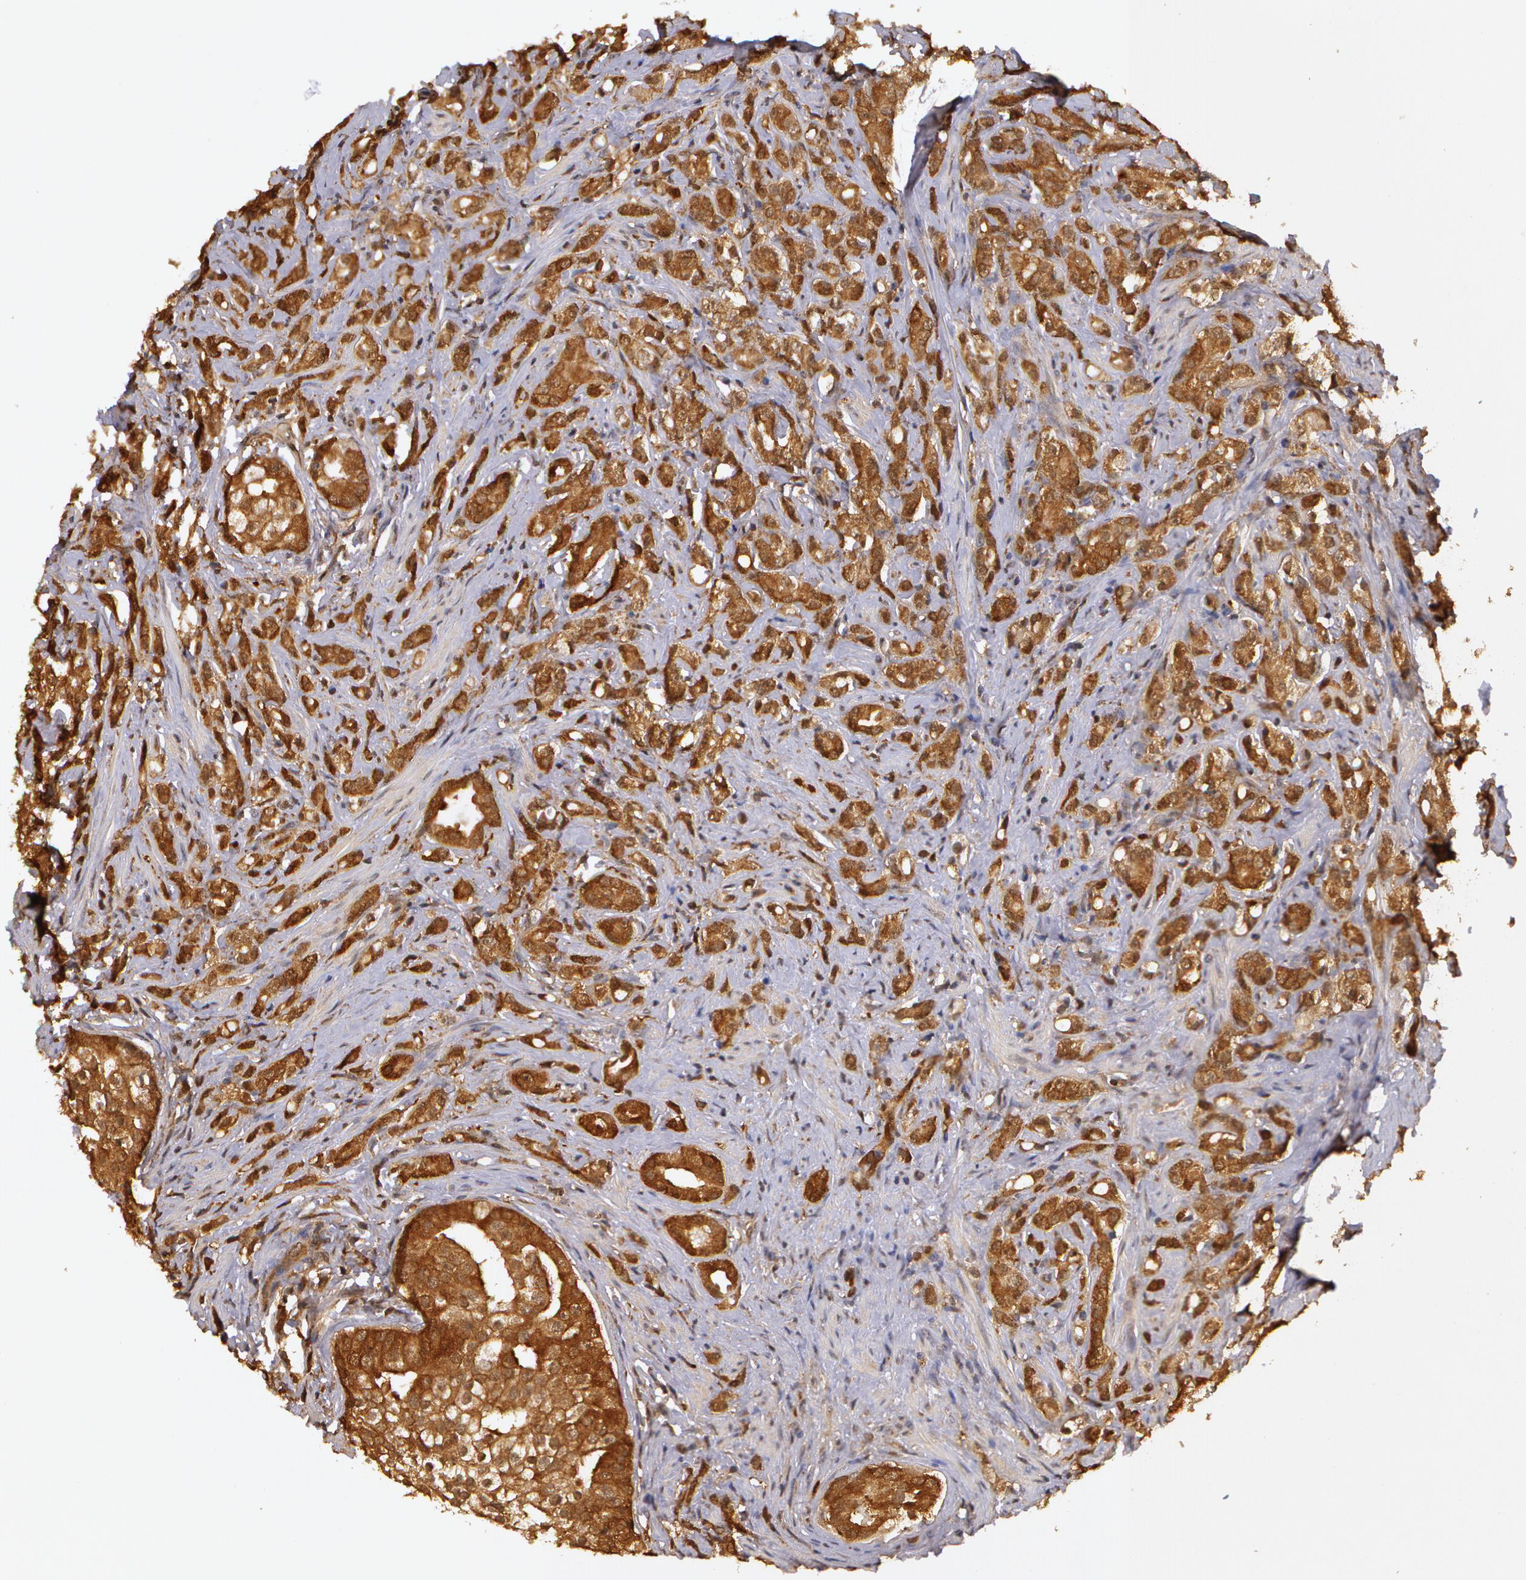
{"staining": {"intensity": "moderate", "quantity": ">75%", "location": "cytoplasmic/membranous"}, "tissue": "prostate cancer", "cell_type": "Tumor cells", "image_type": "cancer", "snomed": [{"axis": "morphology", "description": "Adenocarcinoma, Medium grade"}, {"axis": "topography", "description": "Prostate"}], "caption": "DAB (3,3'-diaminobenzidine) immunohistochemical staining of human medium-grade adenocarcinoma (prostate) displays moderate cytoplasmic/membranous protein expression in approximately >75% of tumor cells.", "gene": "AHSA1", "patient": {"sex": "male", "age": 59}}